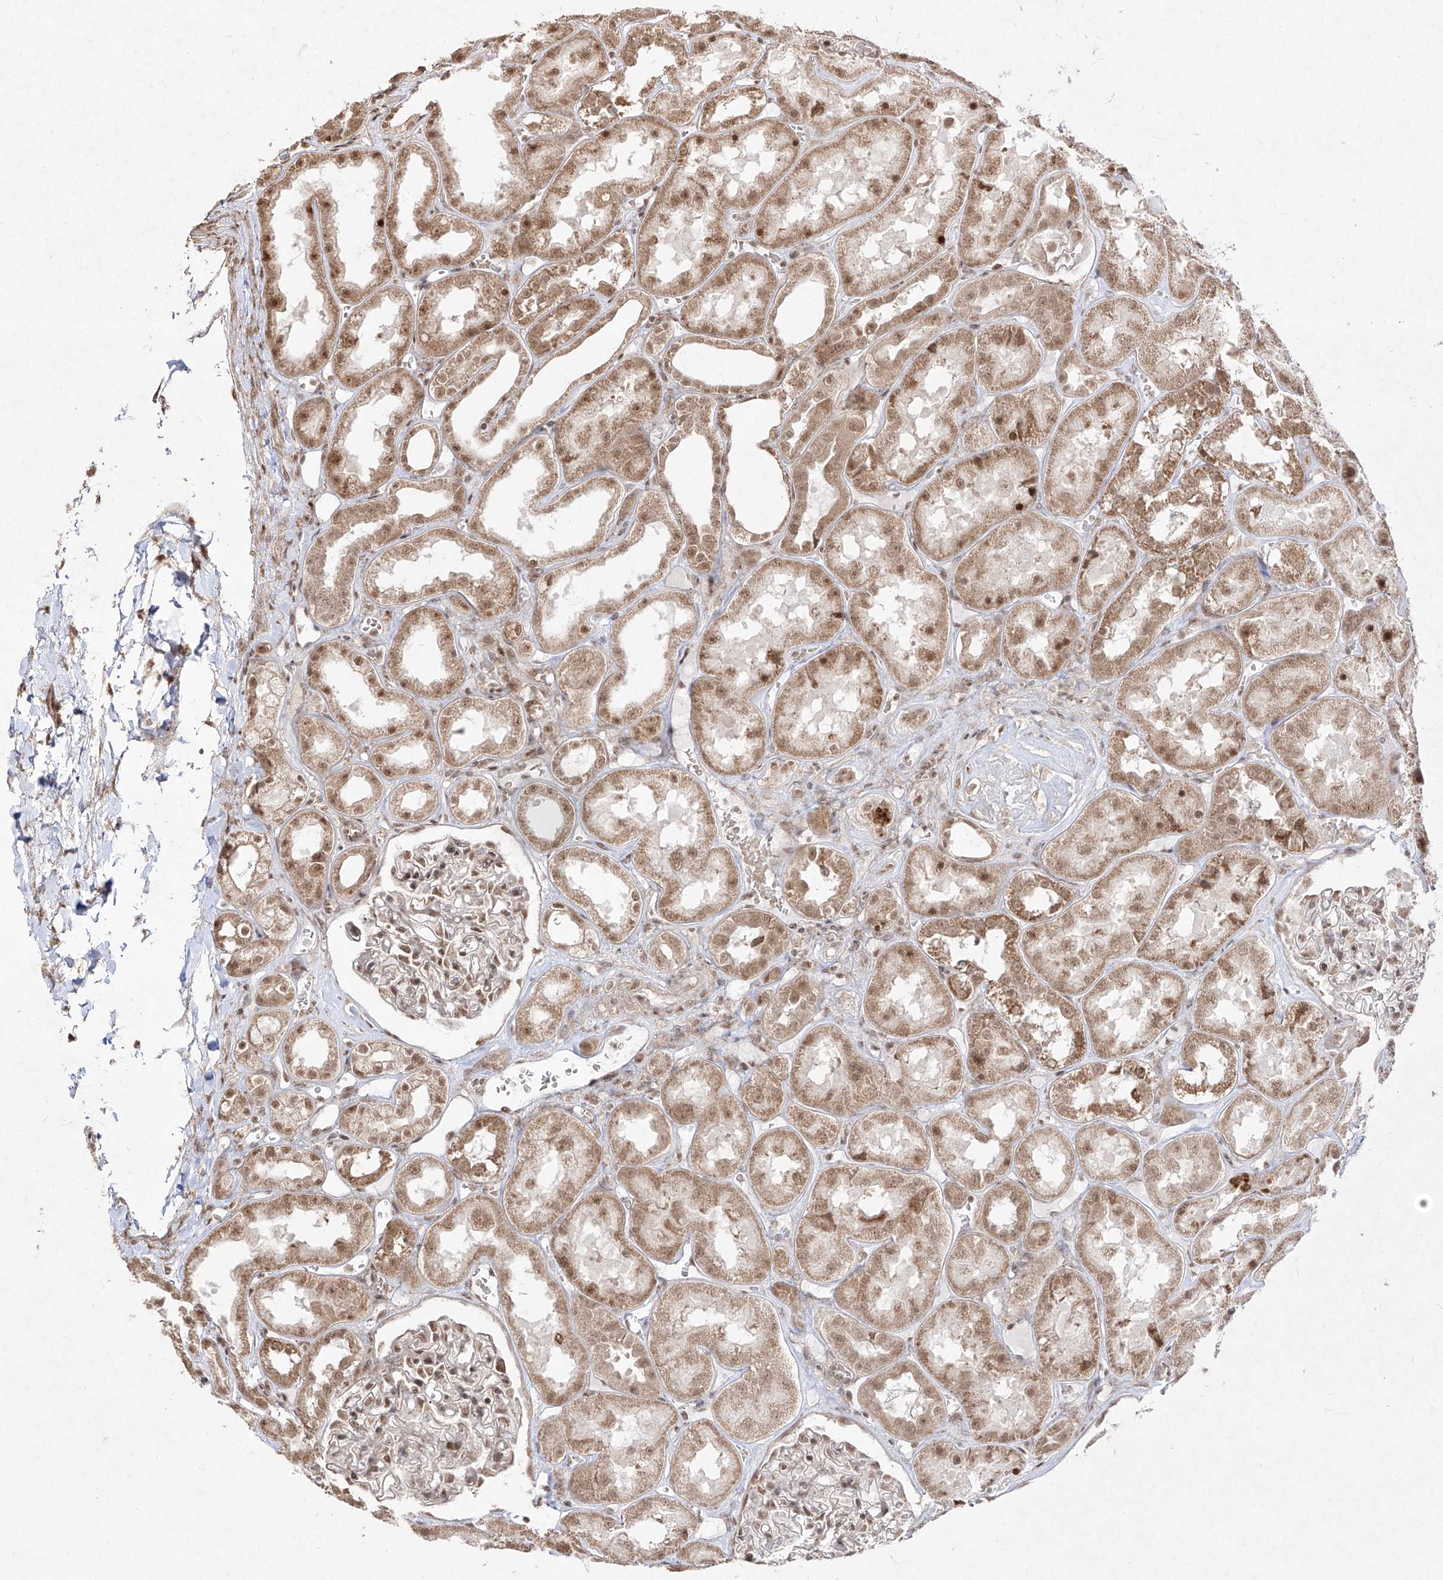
{"staining": {"intensity": "moderate", "quantity": "25%-75%", "location": "nuclear"}, "tissue": "kidney", "cell_type": "Cells in glomeruli", "image_type": "normal", "snomed": [{"axis": "morphology", "description": "Normal tissue, NOS"}, {"axis": "topography", "description": "Kidney"}], "caption": "Brown immunohistochemical staining in benign kidney exhibits moderate nuclear expression in about 25%-75% of cells in glomeruli.", "gene": "SNRNP27", "patient": {"sex": "male", "age": 70}}